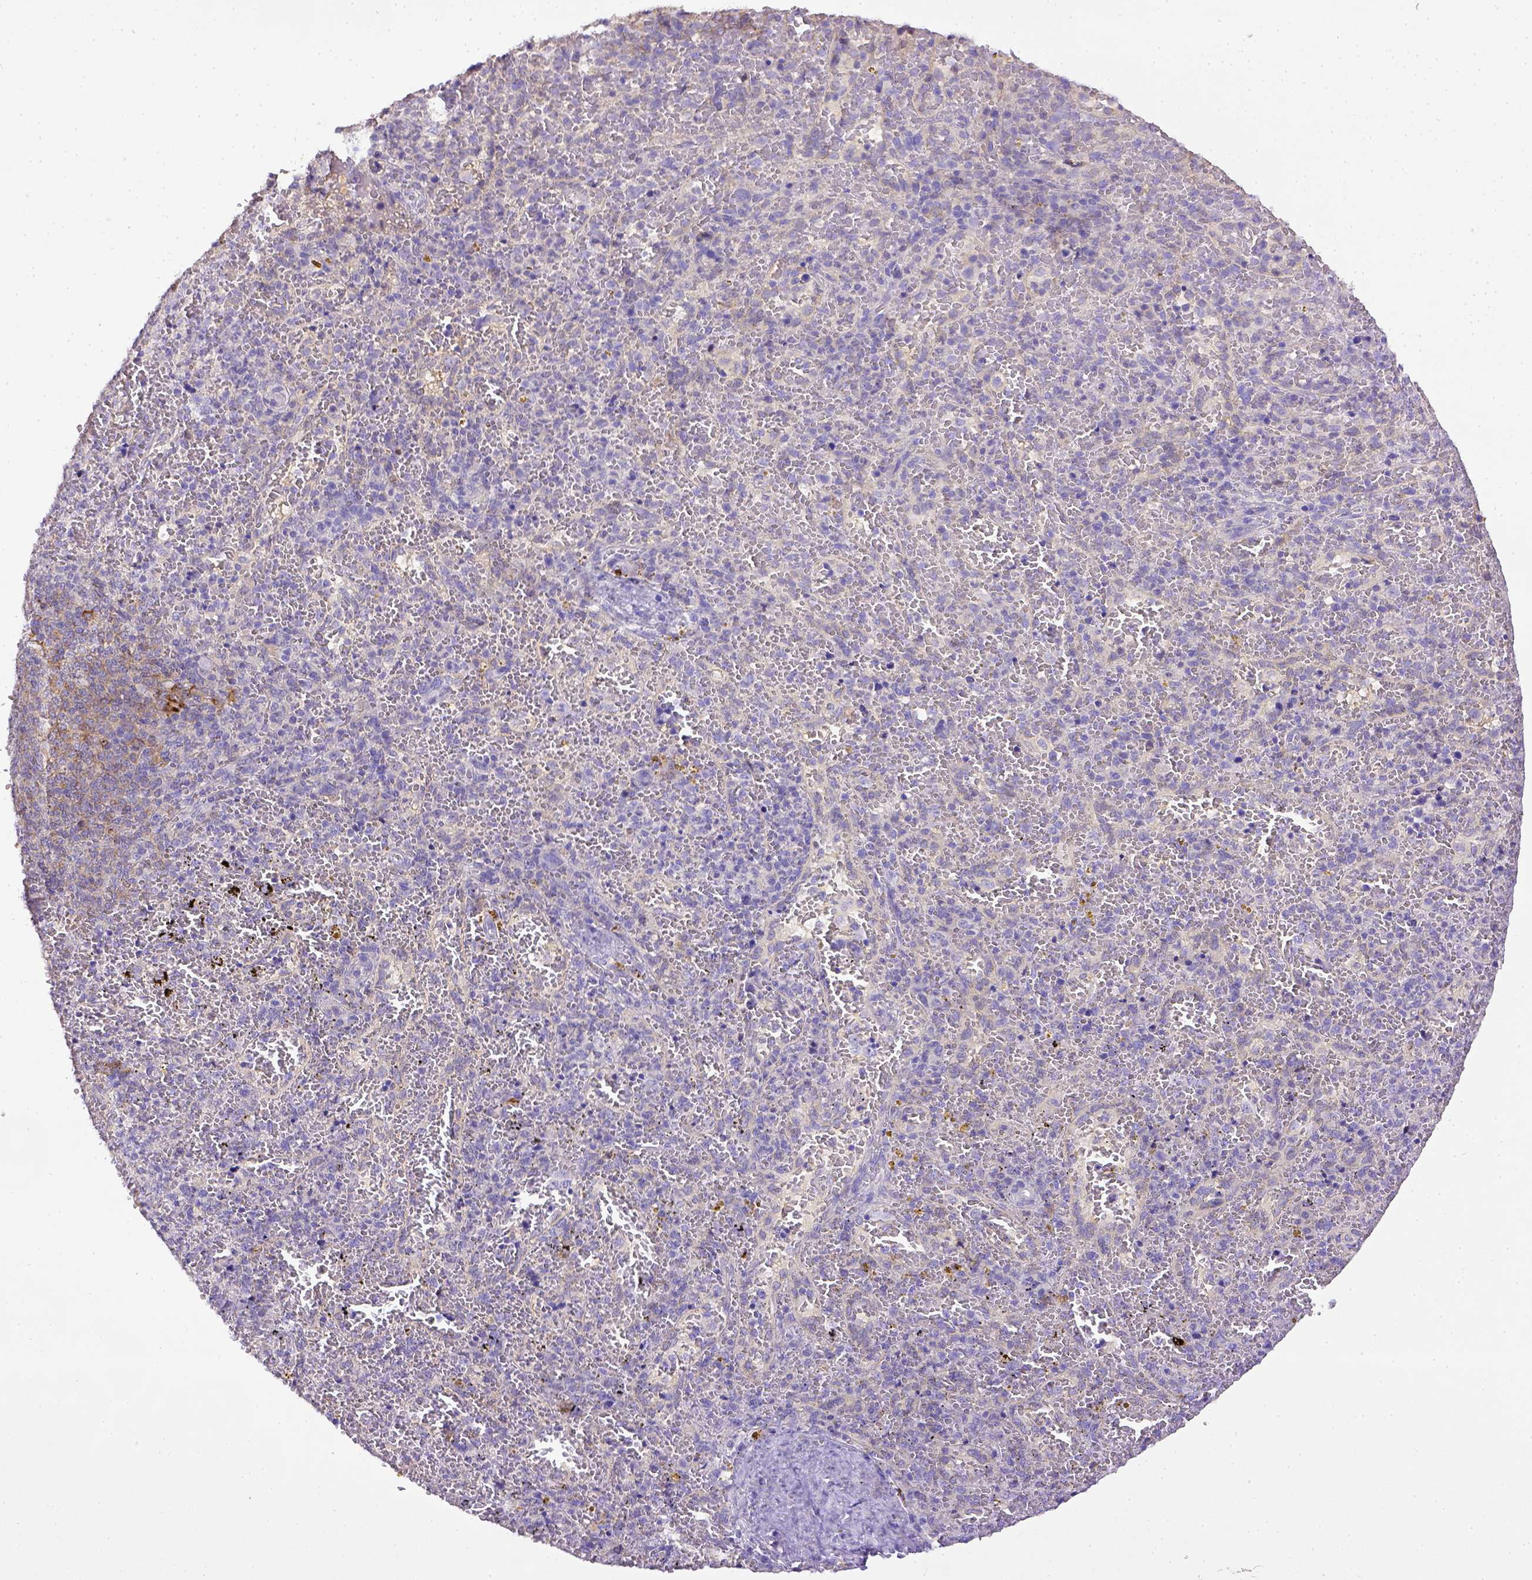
{"staining": {"intensity": "moderate", "quantity": "25%-75%", "location": "cytoplasmic/membranous"}, "tissue": "spleen", "cell_type": "Cells in red pulp", "image_type": "normal", "snomed": [{"axis": "morphology", "description": "Normal tissue, NOS"}, {"axis": "topography", "description": "Spleen"}], "caption": "Immunohistochemistry (IHC) of unremarkable spleen shows medium levels of moderate cytoplasmic/membranous staining in about 25%-75% of cells in red pulp.", "gene": "CD40", "patient": {"sex": "female", "age": 50}}